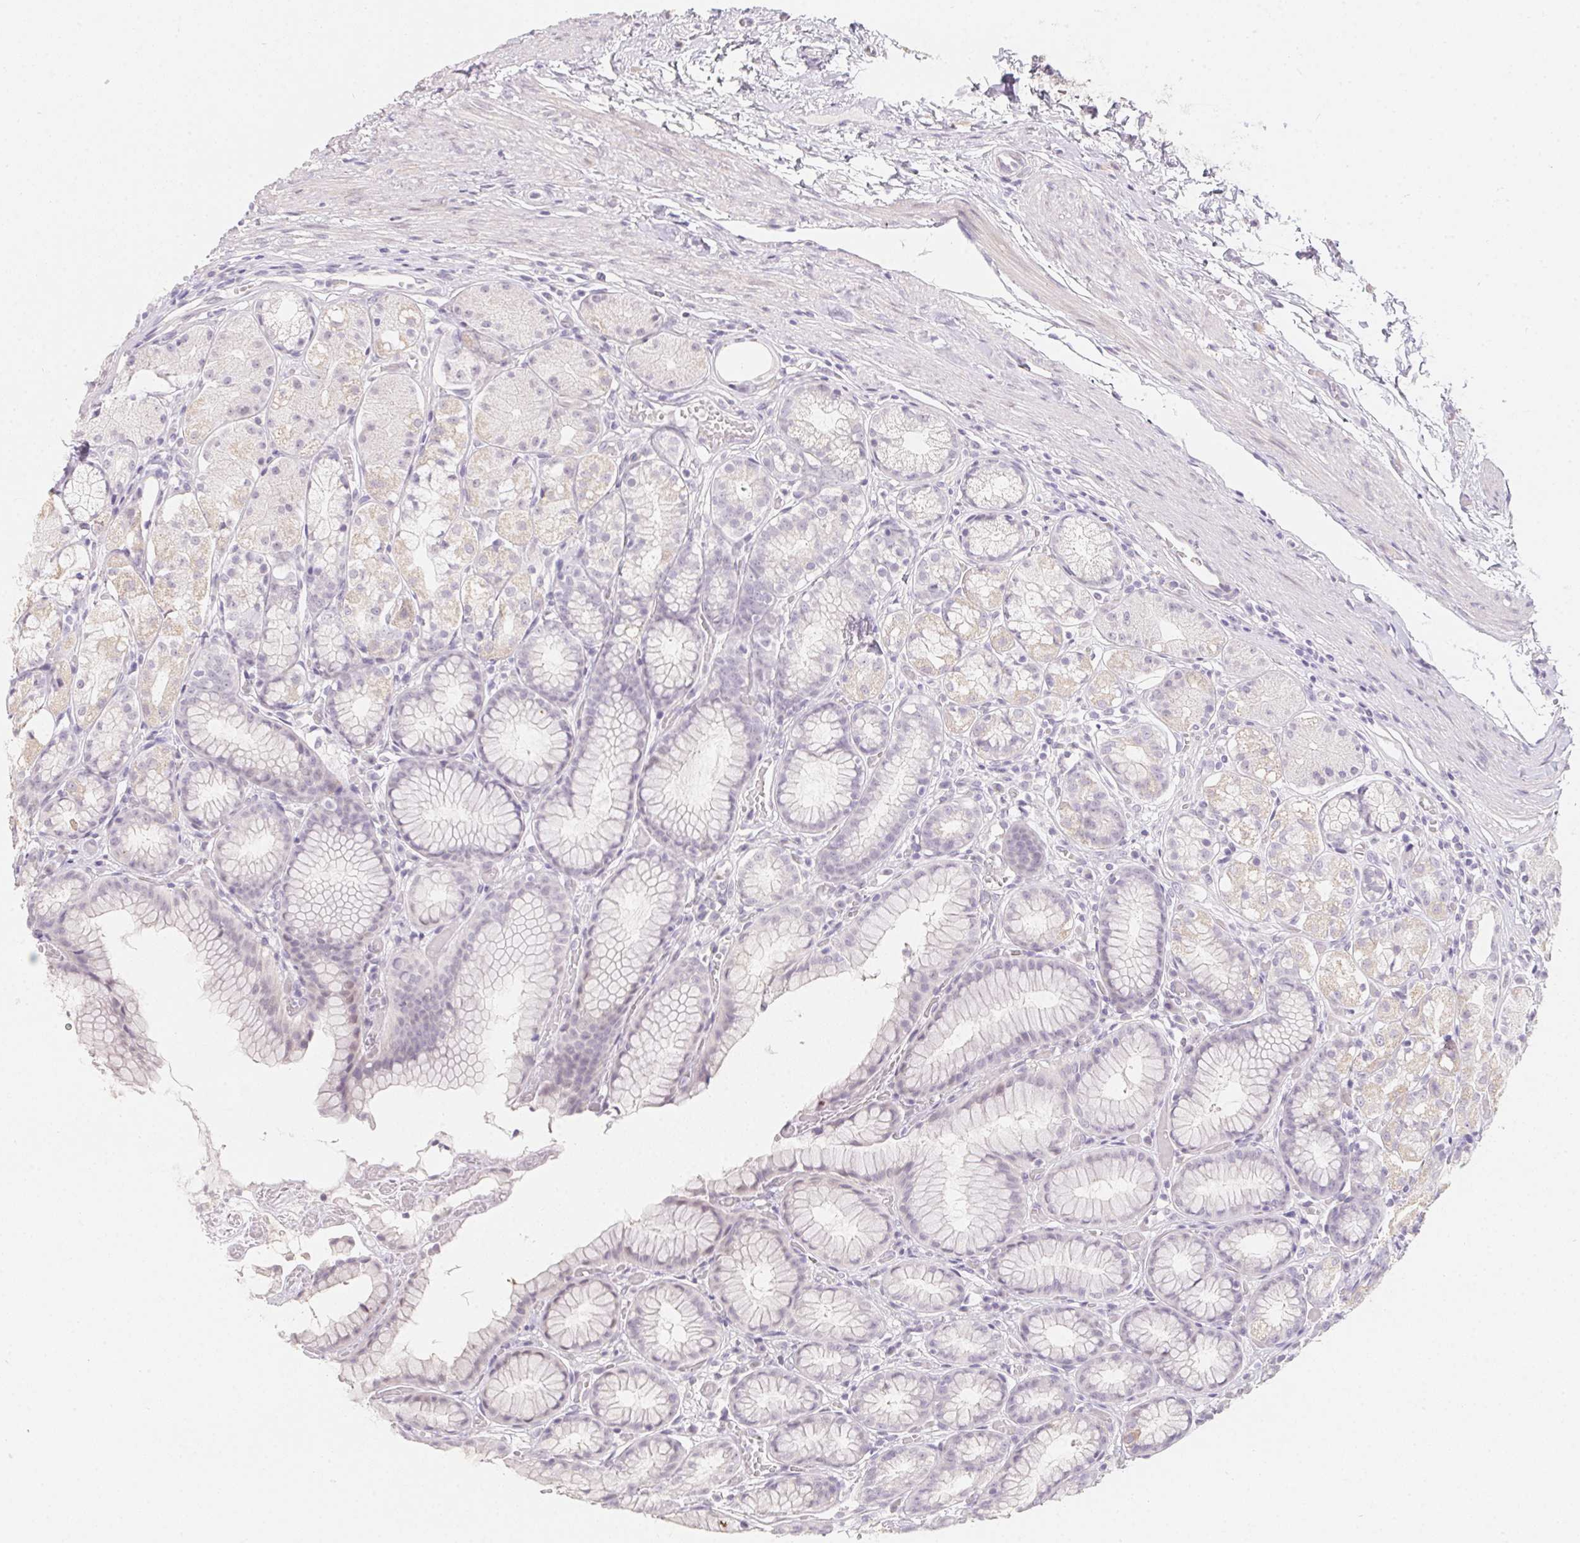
{"staining": {"intensity": "weak", "quantity": "25%-75%", "location": "cytoplasmic/membranous"}, "tissue": "stomach", "cell_type": "Glandular cells", "image_type": "normal", "snomed": [{"axis": "morphology", "description": "Normal tissue, NOS"}, {"axis": "topography", "description": "Stomach"}], "caption": "Immunohistochemistry (DAB) staining of normal human stomach shows weak cytoplasmic/membranous protein positivity in about 25%-75% of glandular cells.", "gene": "MORC1", "patient": {"sex": "male", "age": 70}}